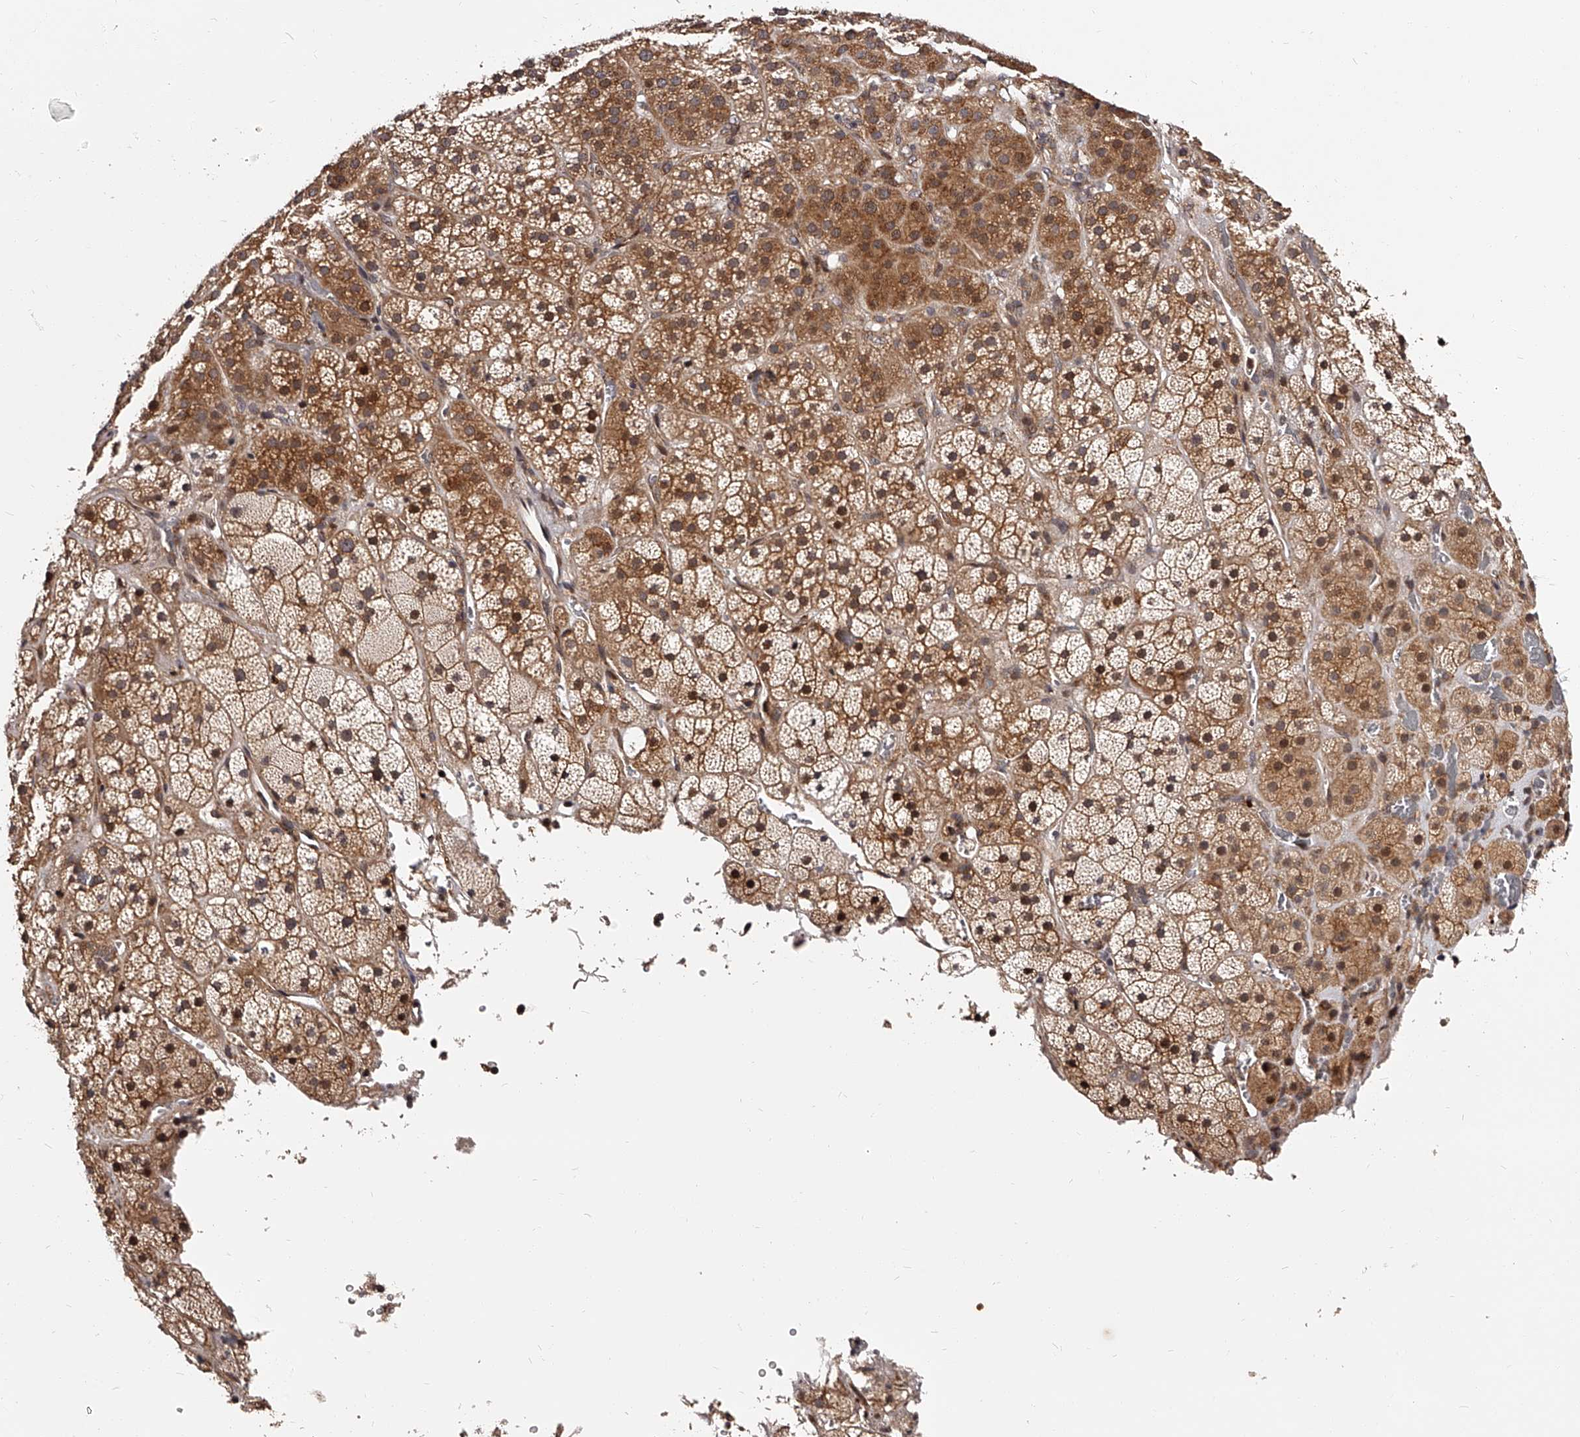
{"staining": {"intensity": "moderate", "quantity": ">75%", "location": "cytoplasmic/membranous,nuclear"}, "tissue": "adrenal gland", "cell_type": "Glandular cells", "image_type": "normal", "snomed": [{"axis": "morphology", "description": "Normal tissue, NOS"}, {"axis": "topography", "description": "Adrenal gland"}], "caption": "Moderate cytoplasmic/membranous,nuclear expression for a protein is identified in about >75% of glandular cells of benign adrenal gland using IHC.", "gene": "RSC1A1", "patient": {"sex": "male", "age": 57}}